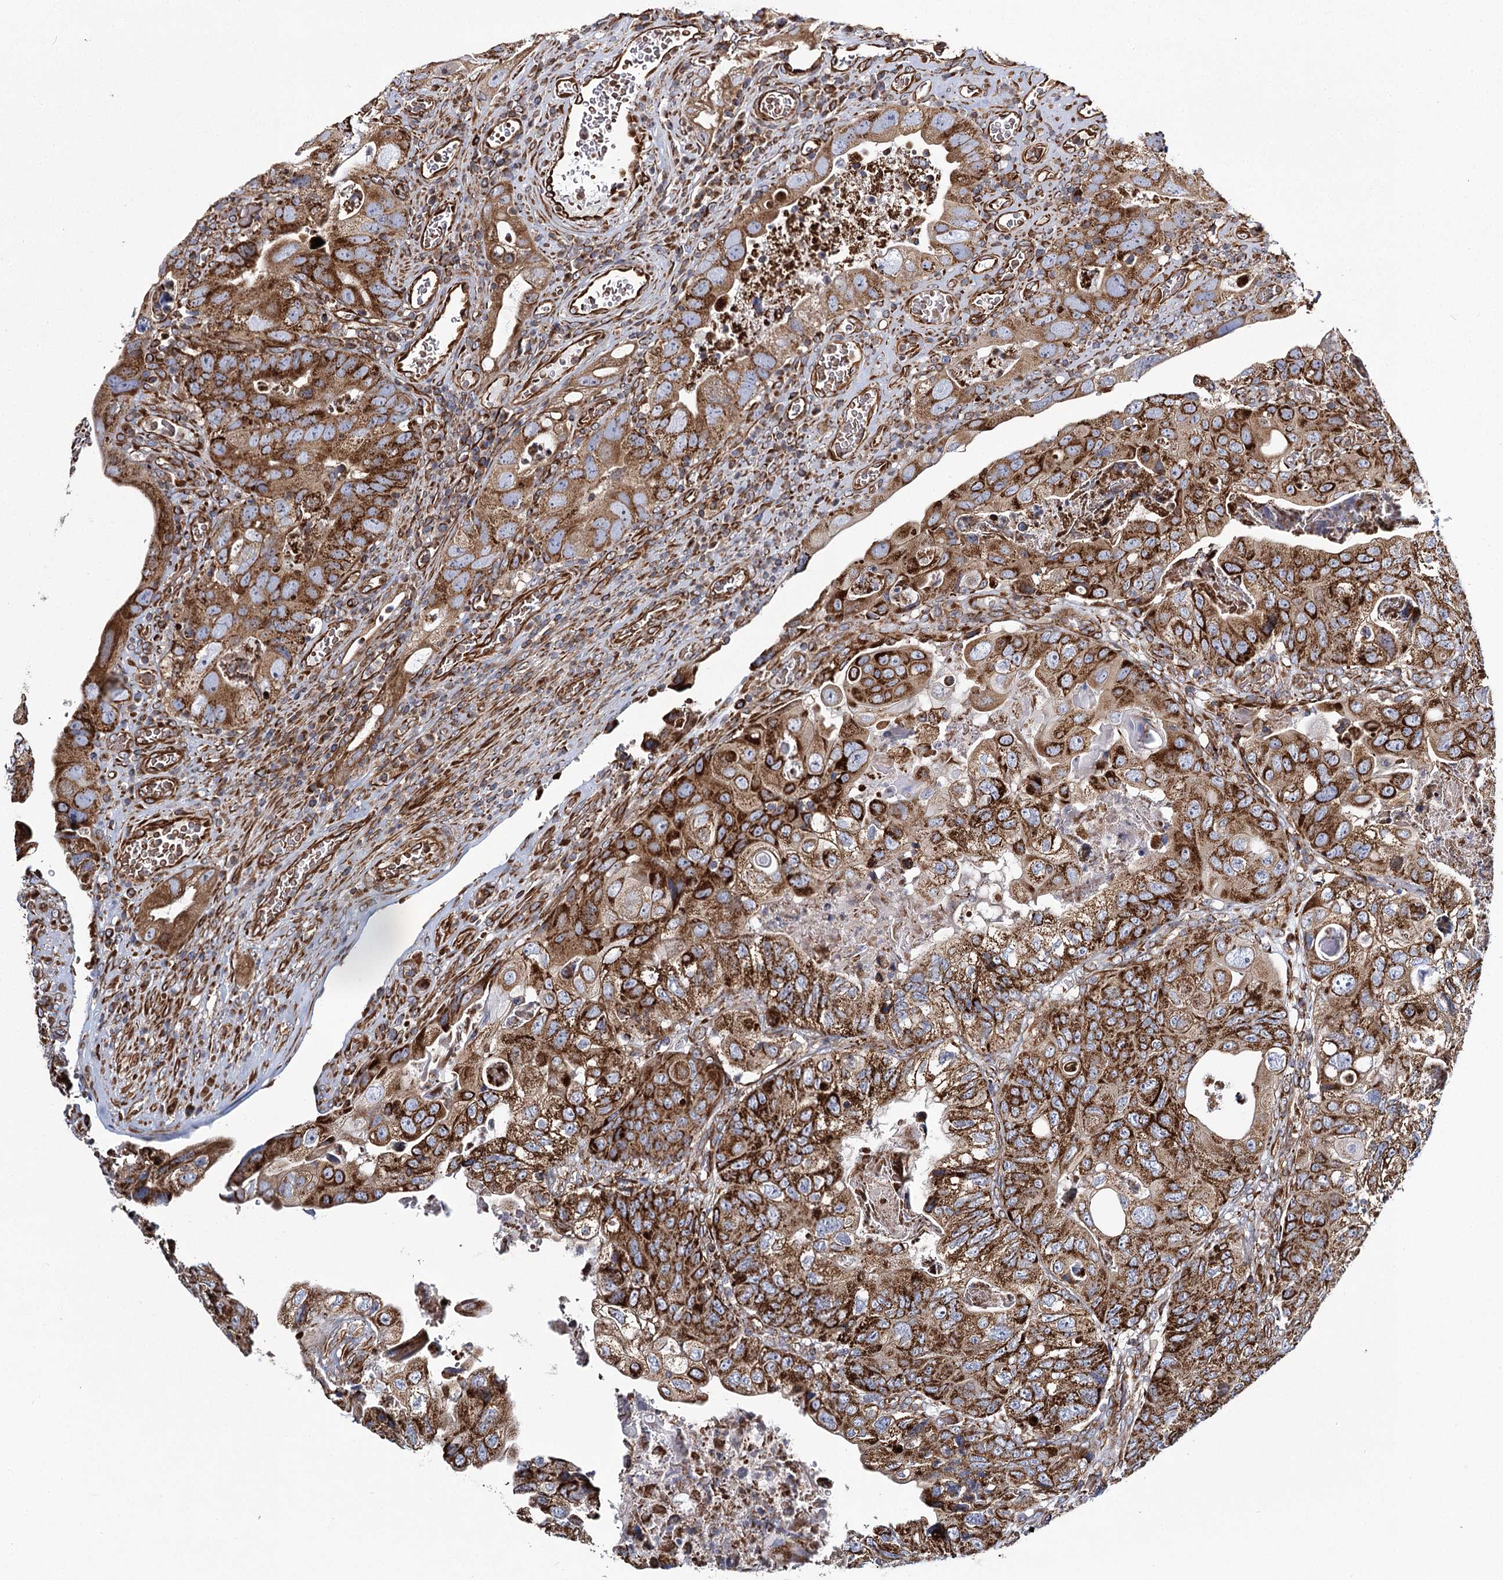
{"staining": {"intensity": "strong", "quantity": ">75%", "location": "cytoplasmic/membranous"}, "tissue": "colorectal cancer", "cell_type": "Tumor cells", "image_type": "cancer", "snomed": [{"axis": "morphology", "description": "Adenocarcinoma, NOS"}, {"axis": "topography", "description": "Rectum"}], "caption": "Immunohistochemical staining of colorectal cancer (adenocarcinoma) demonstrates high levels of strong cytoplasmic/membranous protein expression in approximately >75% of tumor cells.", "gene": "THUMPD3", "patient": {"sex": "male", "age": 63}}